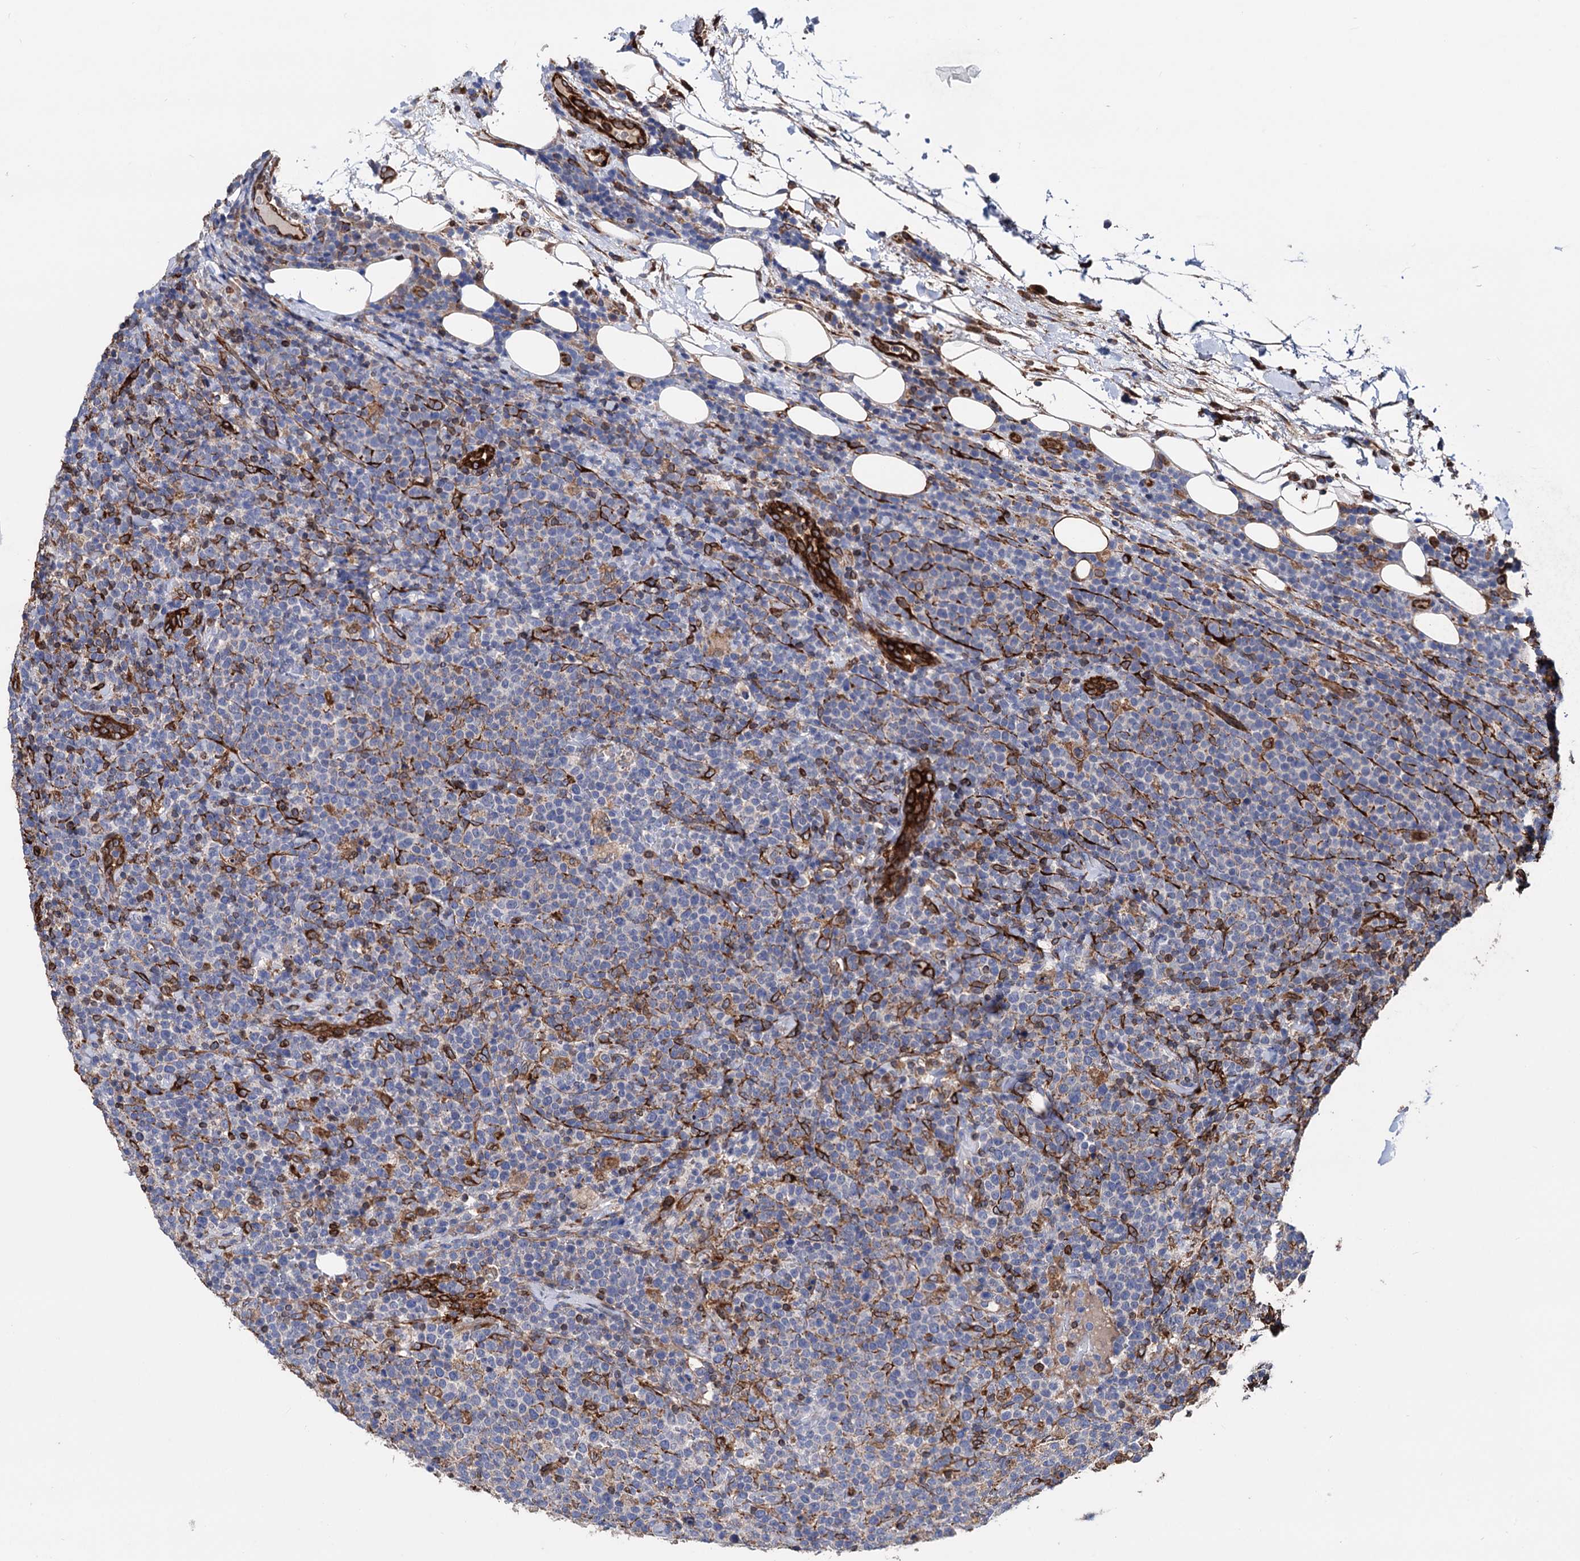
{"staining": {"intensity": "negative", "quantity": "none", "location": "none"}, "tissue": "lymphoma", "cell_type": "Tumor cells", "image_type": "cancer", "snomed": [{"axis": "morphology", "description": "Malignant lymphoma, non-Hodgkin's type, High grade"}, {"axis": "topography", "description": "Lymph node"}], "caption": "This image is of high-grade malignant lymphoma, non-Hodgkin's type stained with IHC to label a protein in brown with the nuclei are counter-stained blue. There is no expression in tumor cells.", "gene": "STING1", "patient": {"sex": "male", "age": 61}}